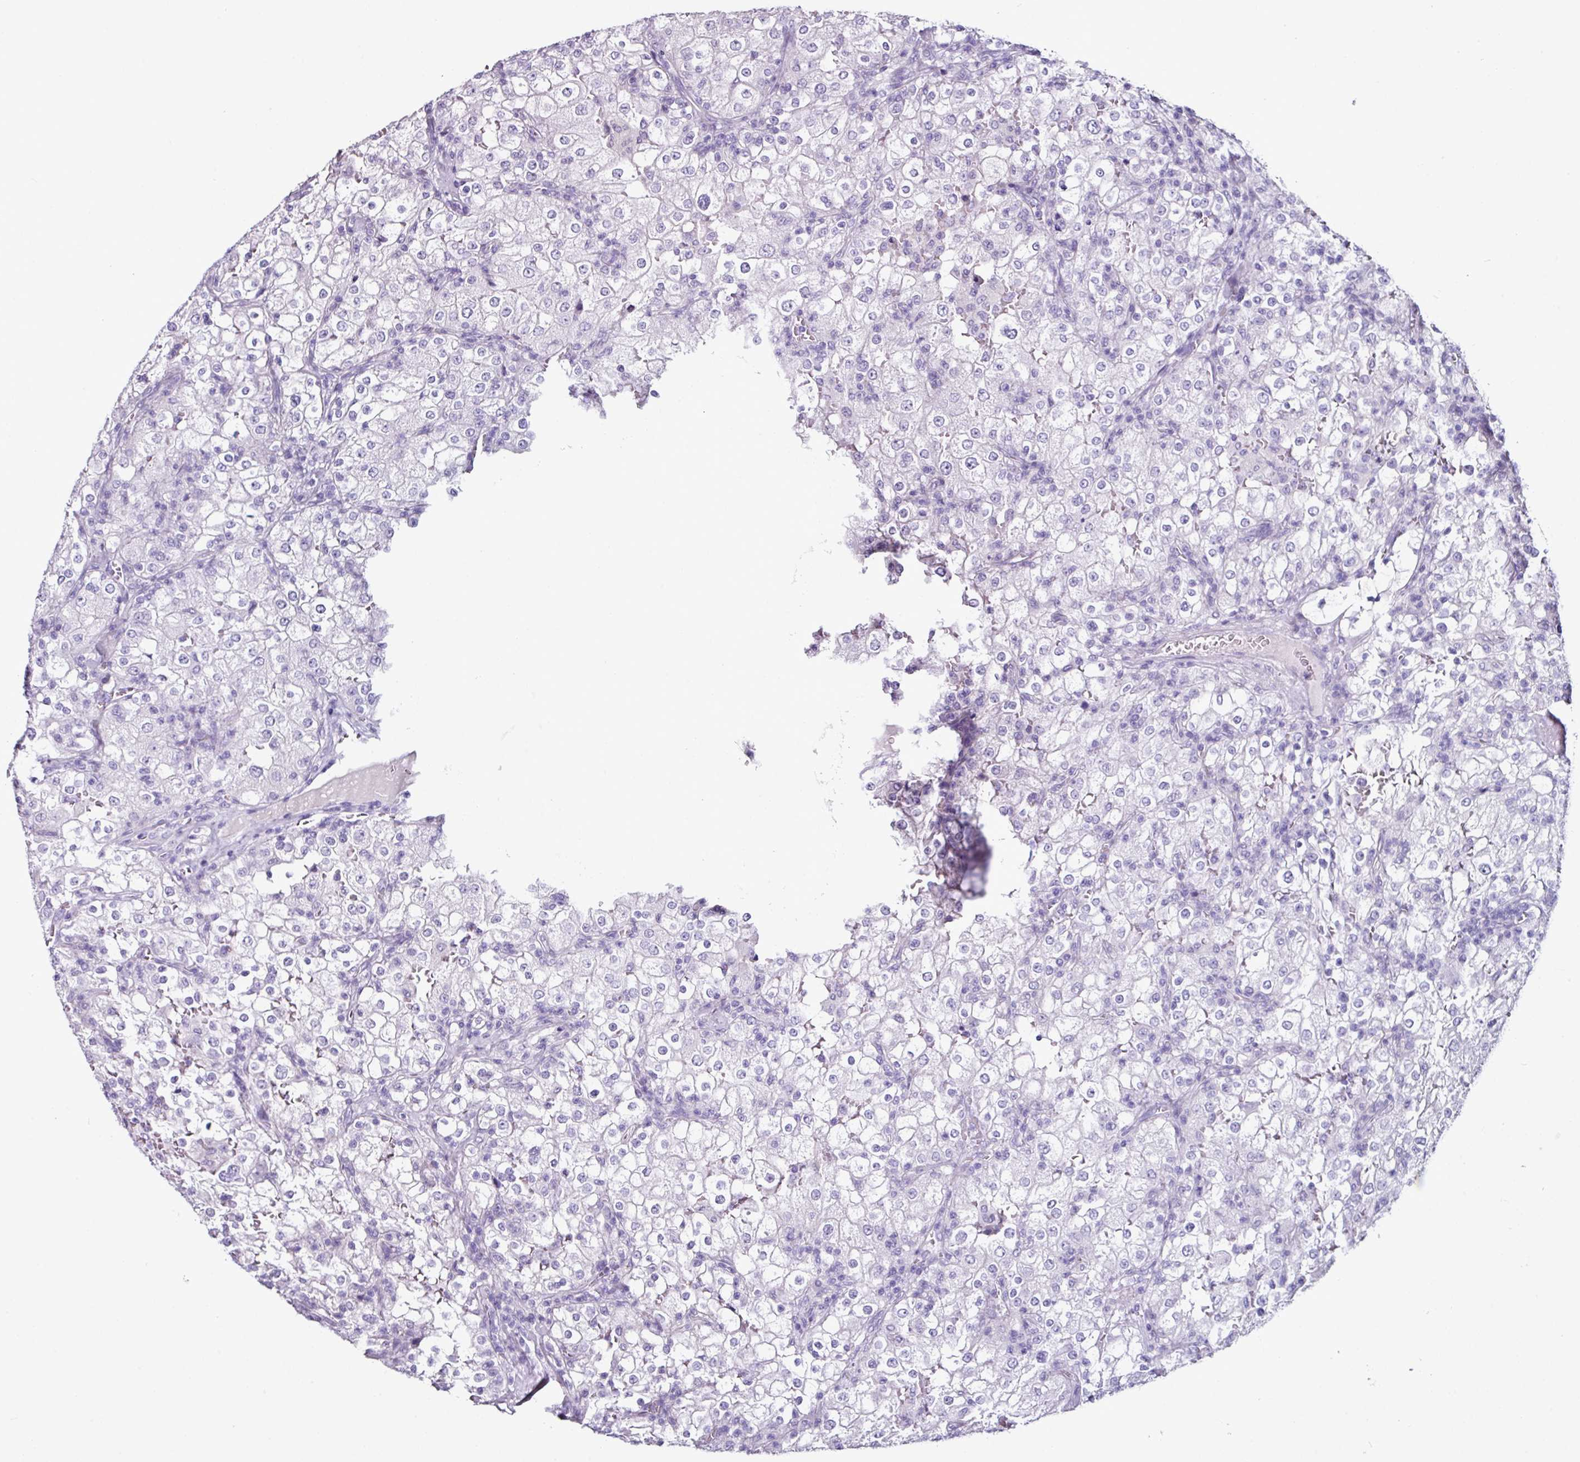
{"staining": {"intensity": "negative", "quantity": "none", "location": "none"}, "tissue": "renal cancer", "cell_type": "Tumor cells", "image_type": "cancer", "snomed": [{"axis": "morphology", "description": "Adenocarcinoma, NOS"}, {"axis": "topography", "description": "Kidney"}], "caption": "IHC photomicrograph of human renal cancer stained for a protein (brown), which demonstrates no staining in tumor cells. (Stains: DAB immunohistochemistry with hematoxylin counter stain, Microscopy: brightfield microscopy at high magnification).", "gene": "GLP2R", "patient": {"sex": "female", "age": 74}}